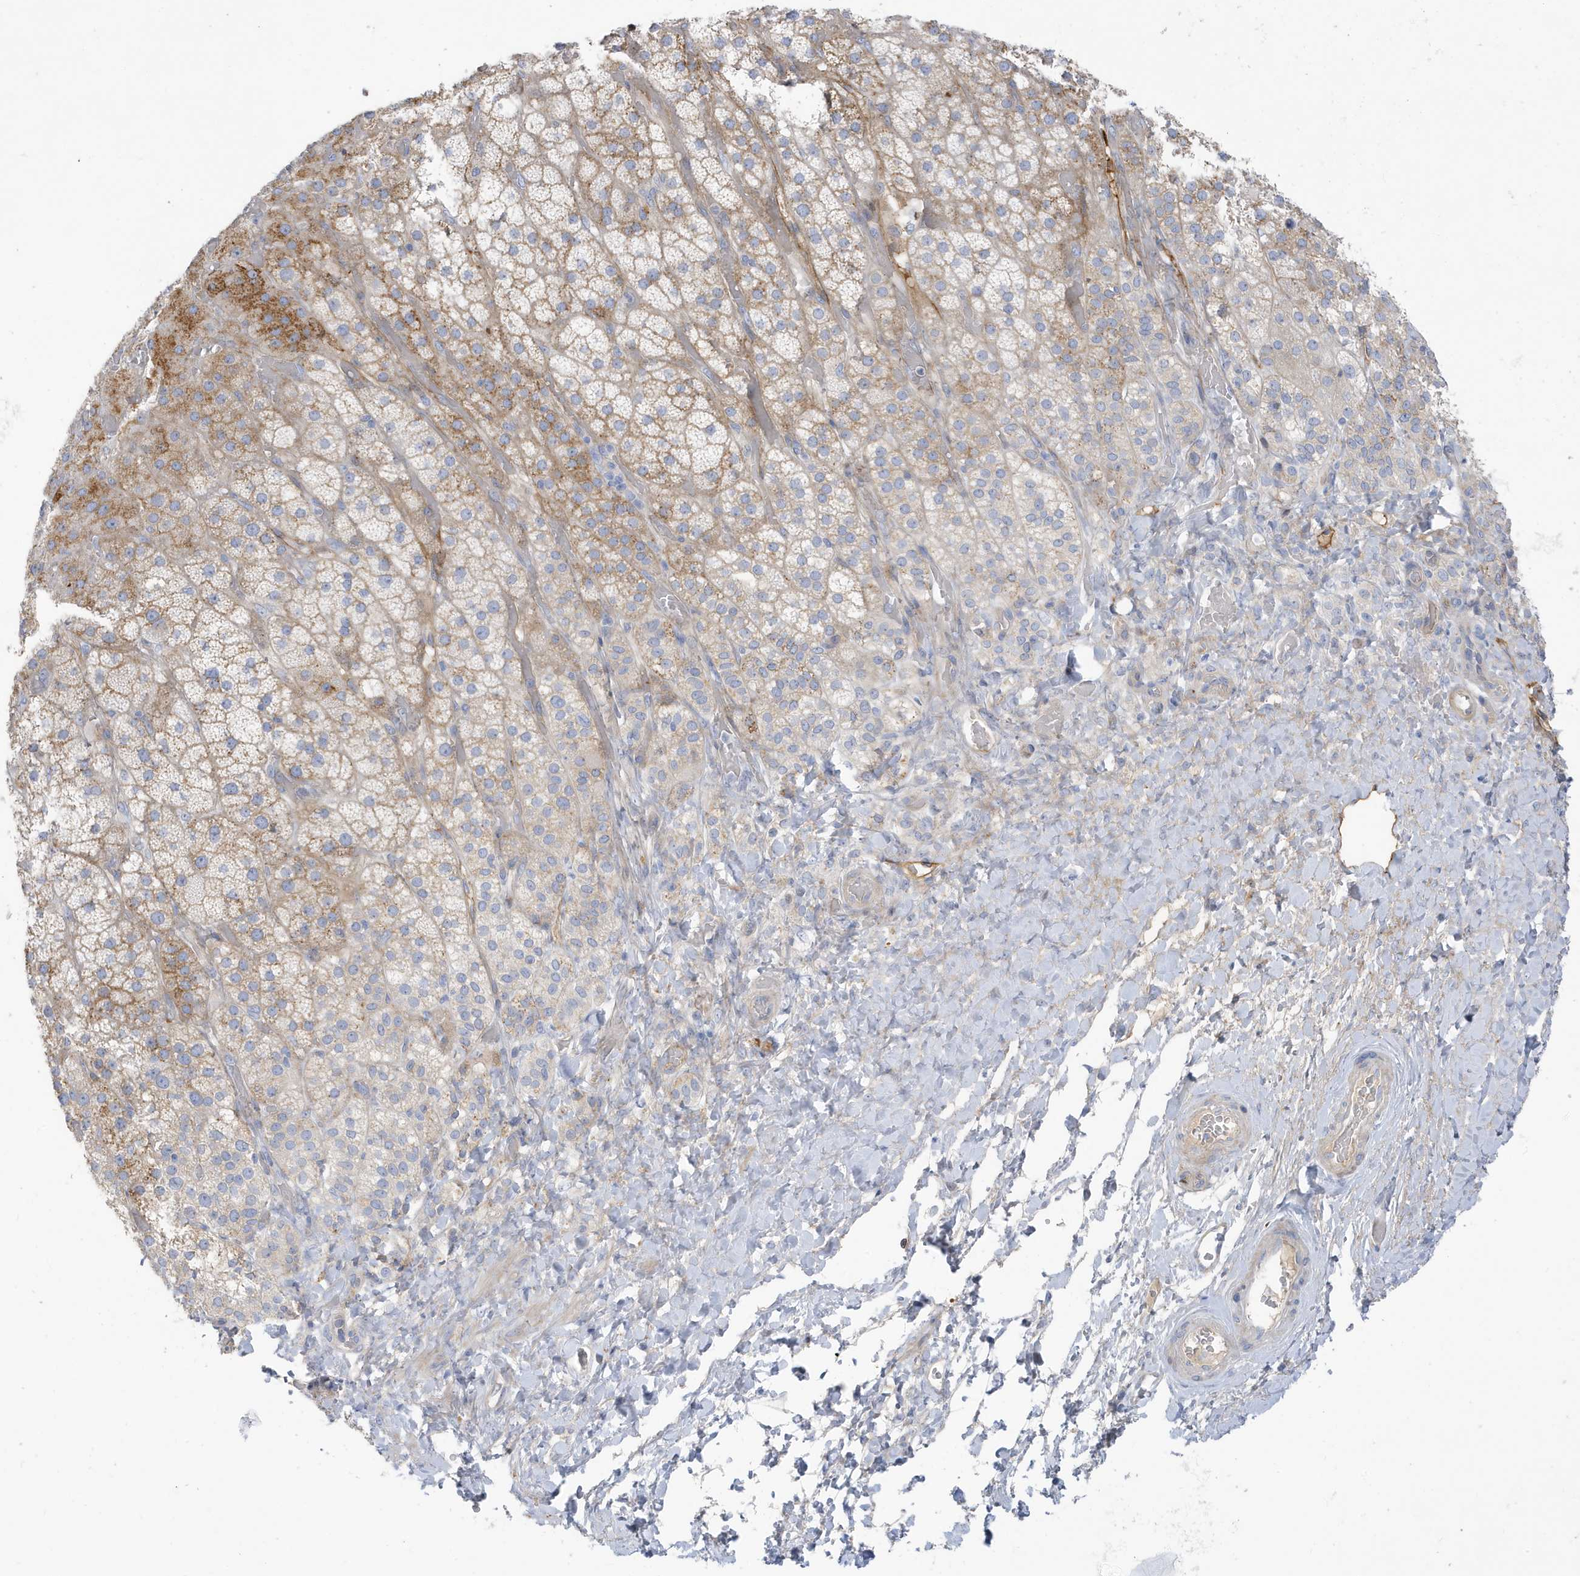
{"staining": {"intensity": "moderate", "quantity": "25%-75%", "location": "cytoplasmic/membranous"}, "tissue": "adrenal gland", "cell_type": "Glandular cells", "image_type": "normal", "snomed": [{"axis": "morphology", "description": "Normal tissue, NOS"}, {"axis": "topography", "description": "Adrenal gland"}], "caption": "IHC histopathology image of unremarkable adrenal gland stained for a protein (brown), which displays medium levels of moderate cytoplasmic/membranous staining in approximately 25%-75% of glandular cells.", "gene": "ATP13A5", "patient": {"sex": "male", "age": 57}}